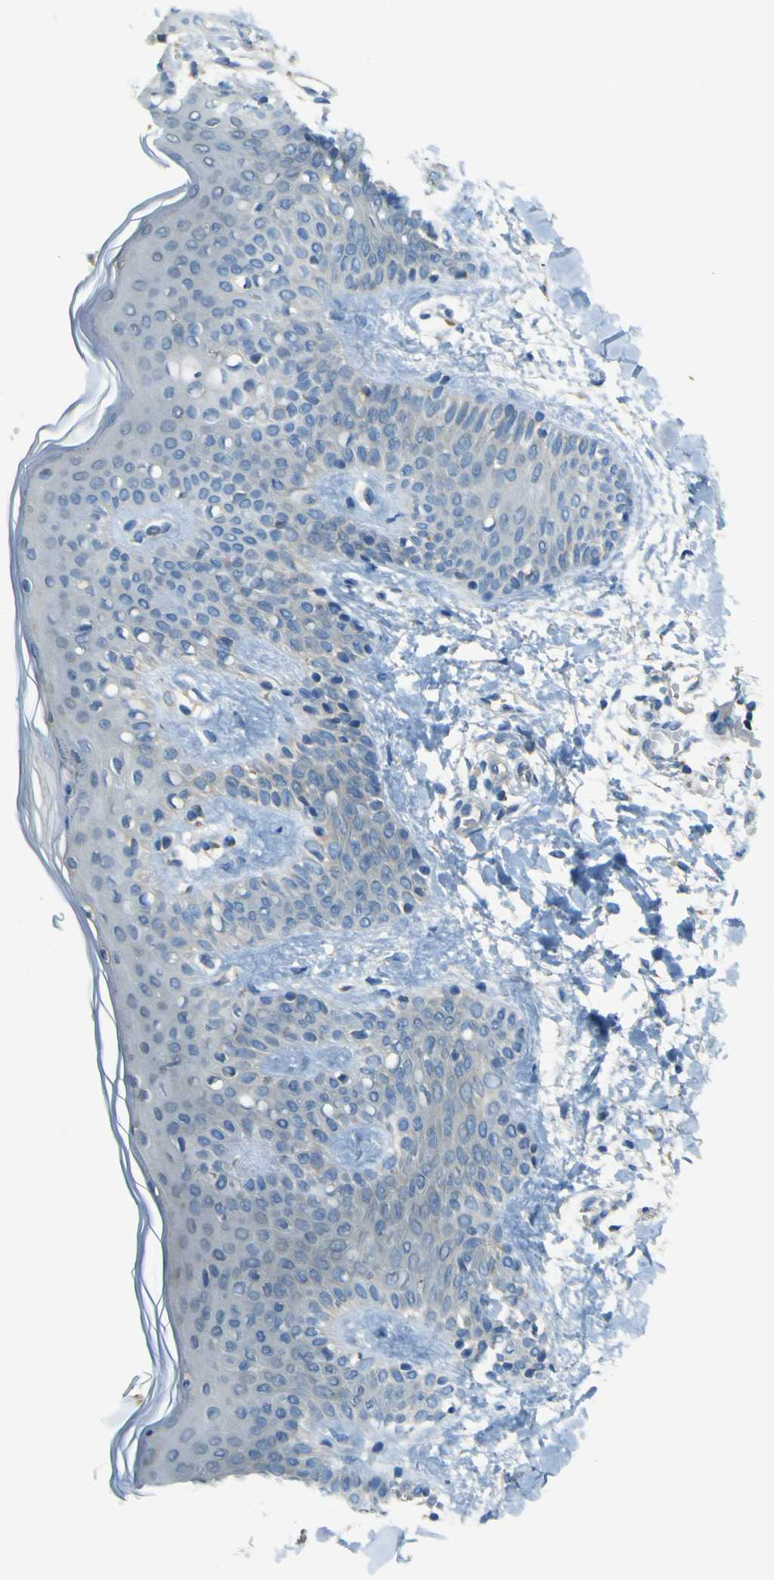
{"staining": {"intensity": "negative", "quantity": "none", "location": "none"}, "tissue": "skin", "cell_type": "Fibroblasts", "image_type": "normal", "snomed": [{"axis": "morphology", "description": "Normal tissue, NOS"}, {"axis": "topography", "description": "Skin"}], "caption": "Fibroblasts are negative for protein expression in benign human skin. (Stains: DAB immunohistochemistry (IHC) with hematoxylin counter stain, Microscopy: brightfield microscopy at high magnification).", "gene": "FKTN", "patient": {"sex": "male", "age": 16}}